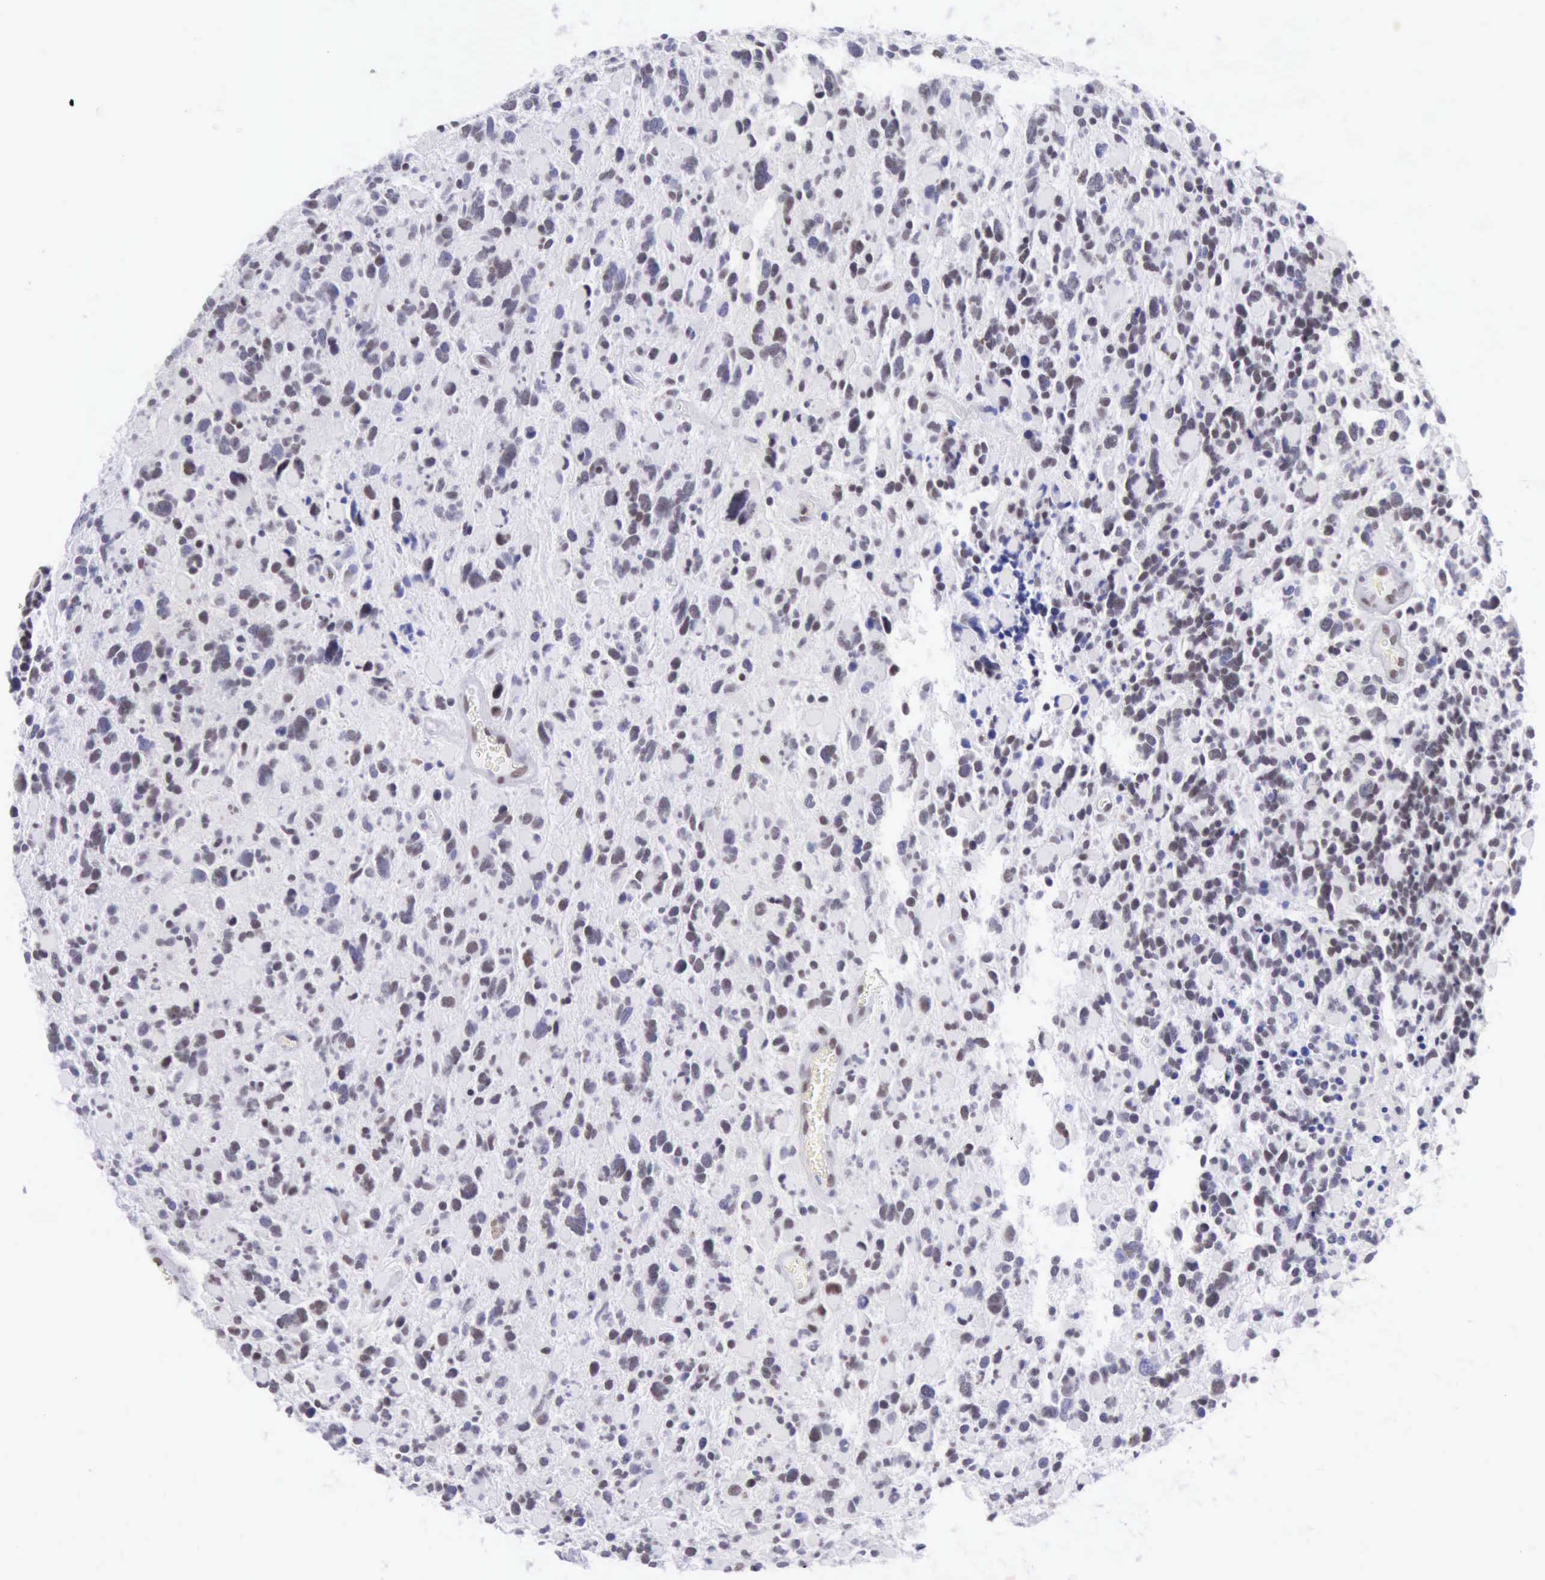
{"staining": {"intensity": "weak", "quantity": "<25%", "location": "nuclear"}, "tissue": "glioma", "cell_type": "Tumor cells", "image_type": "cancer", "snomed": [{"axis": "morphology", "description": "Glioma, malignant, High grade"}, {"axis": "topography", "description": "Brain"}], "caption": "Immunohistochemistry micrograph of glioma stained for a protein (brown), which exhibits no positivity in tumor cells. (DAB (3,3'-diaminobenzidine) IHC with hematoxylin counter stain).", "gene": "EP300", "patient": {"sex": "female", "age": 37}}